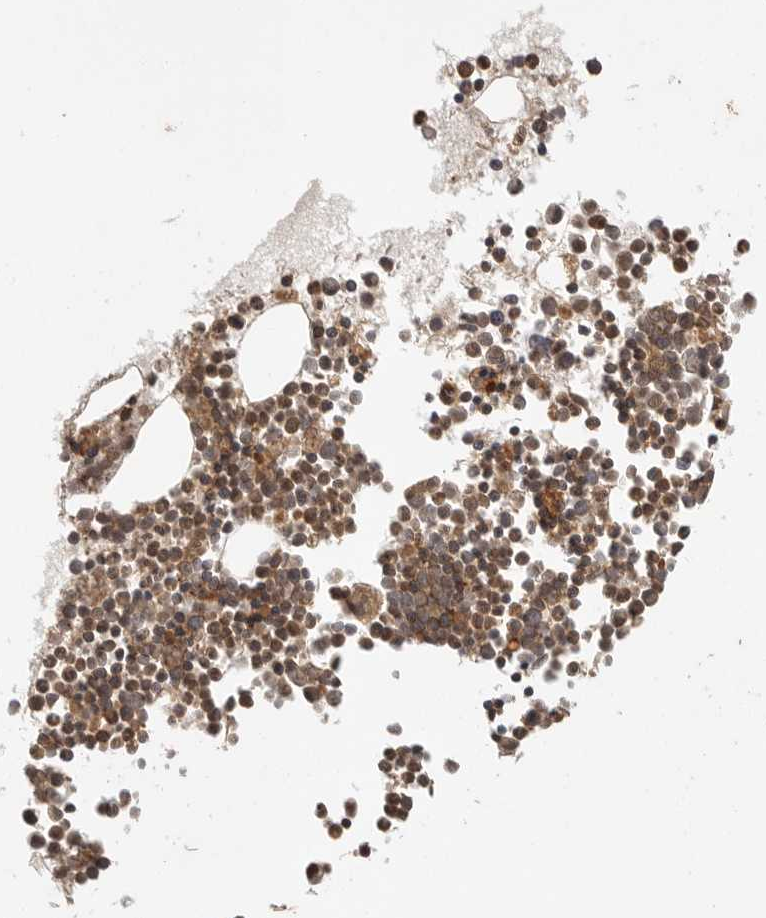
{"staining": {"intensity": "moderate", "quantity": ">75%", "location": "cytoplasmic/membranous"}, "tissue": "bone marrow", "cell_type": "Hematopoietic cells", "image_type": "normal", "snomed": [{"axis": "morphology", "description": "Normal tissue, NOS"}, {"axis": "morphology", "description": "Inflammation, NOS"}, {"axis": "topography", "description": "Bone marrow"}], "caption": "This is an image of immunohistochemistry (IHC) staining of normal bone marrow, which shows moderate expression in the cytoplasmic/membranous of hematopoietic cells.", "gene": "ZNF232", "patient": {"sex": "male", "age": 46}}